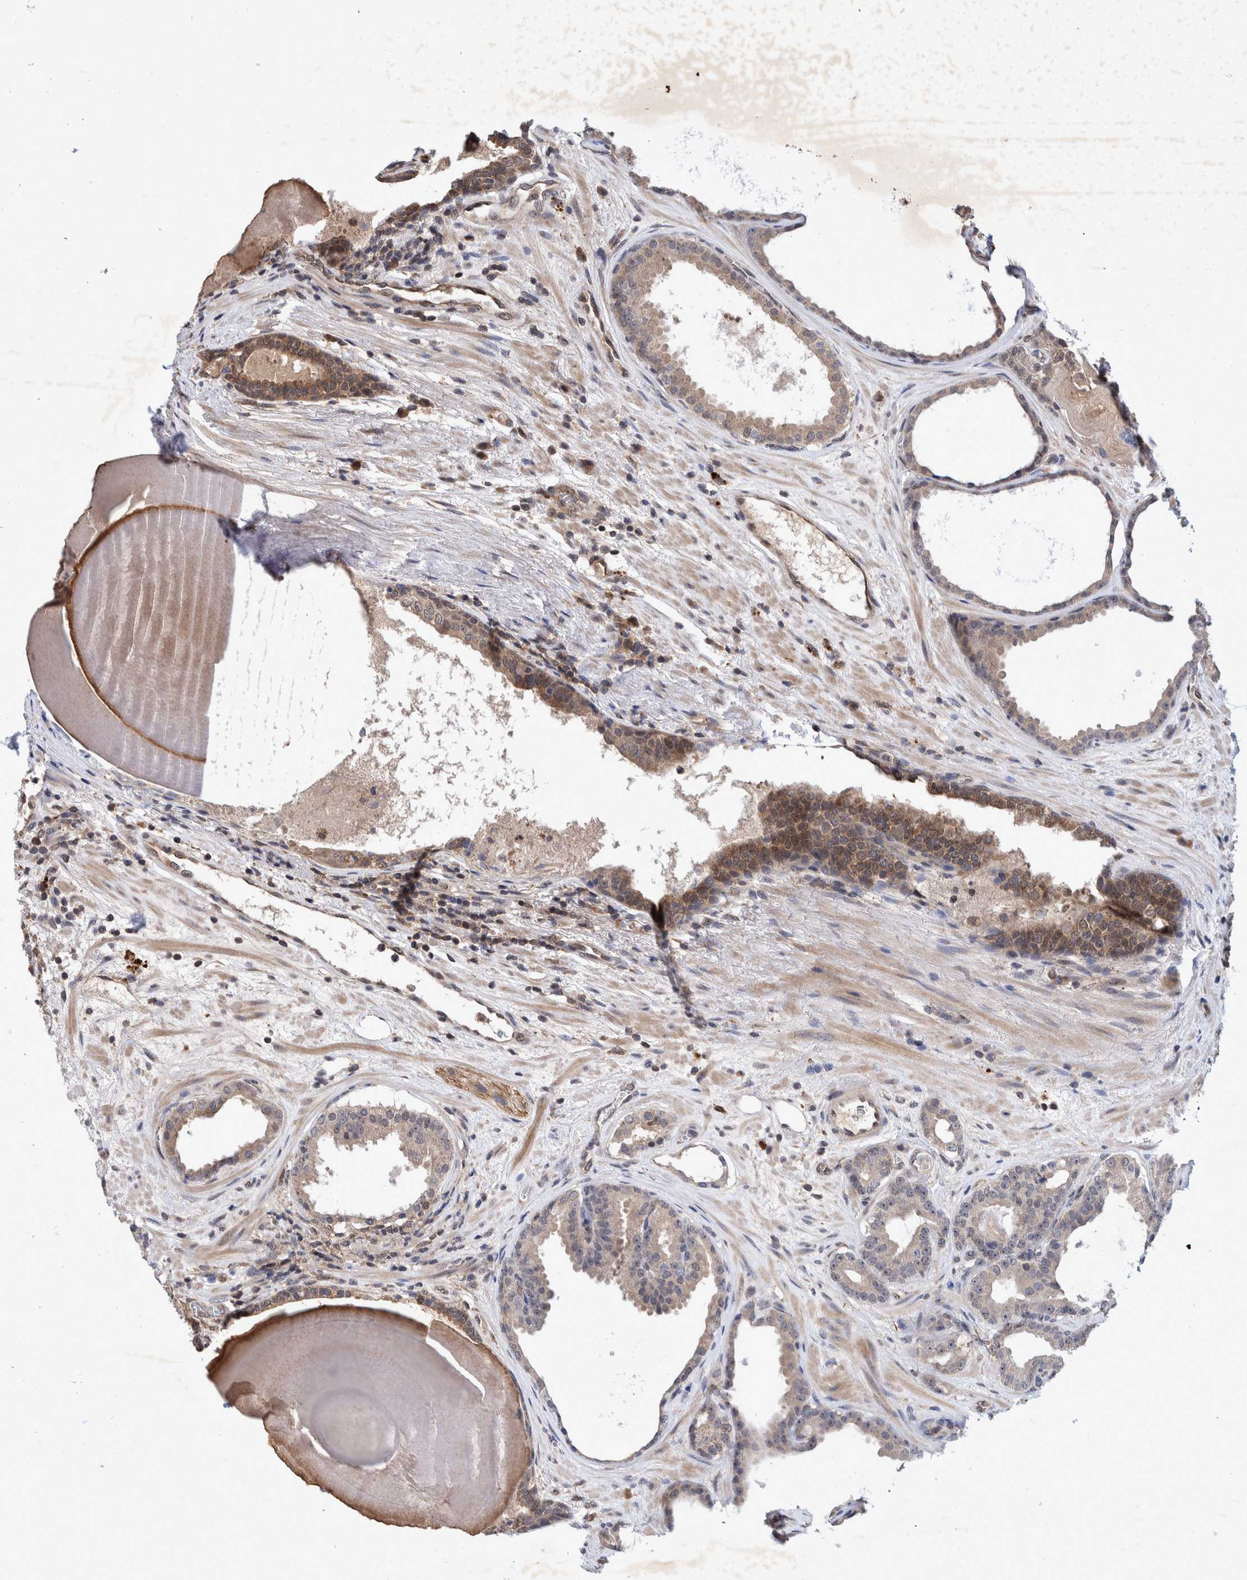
{"staining": {"intensity": "weak", "quantity": "25%-75%", "location": "cytoplasmic/membranous"}, "tissue": "prostate cancer", "cell_type": "Tumor cells", "image_type": "cancer", "snomed": [{"axis": "morphology", "description": "Adenocarcinoma, High grade"}, {"axis": "topography", "description": "Prostate"}], "caption": "A histopathology image showing weak cytoplasmic/membranous staining in about 25%-75% of tumor cells in prostate adenocarcinoma (high-grade), as visualized by brown immunohistochemical staining.", "gene": "PLPBP", "patient": {"sex": "male", "age": 60}}